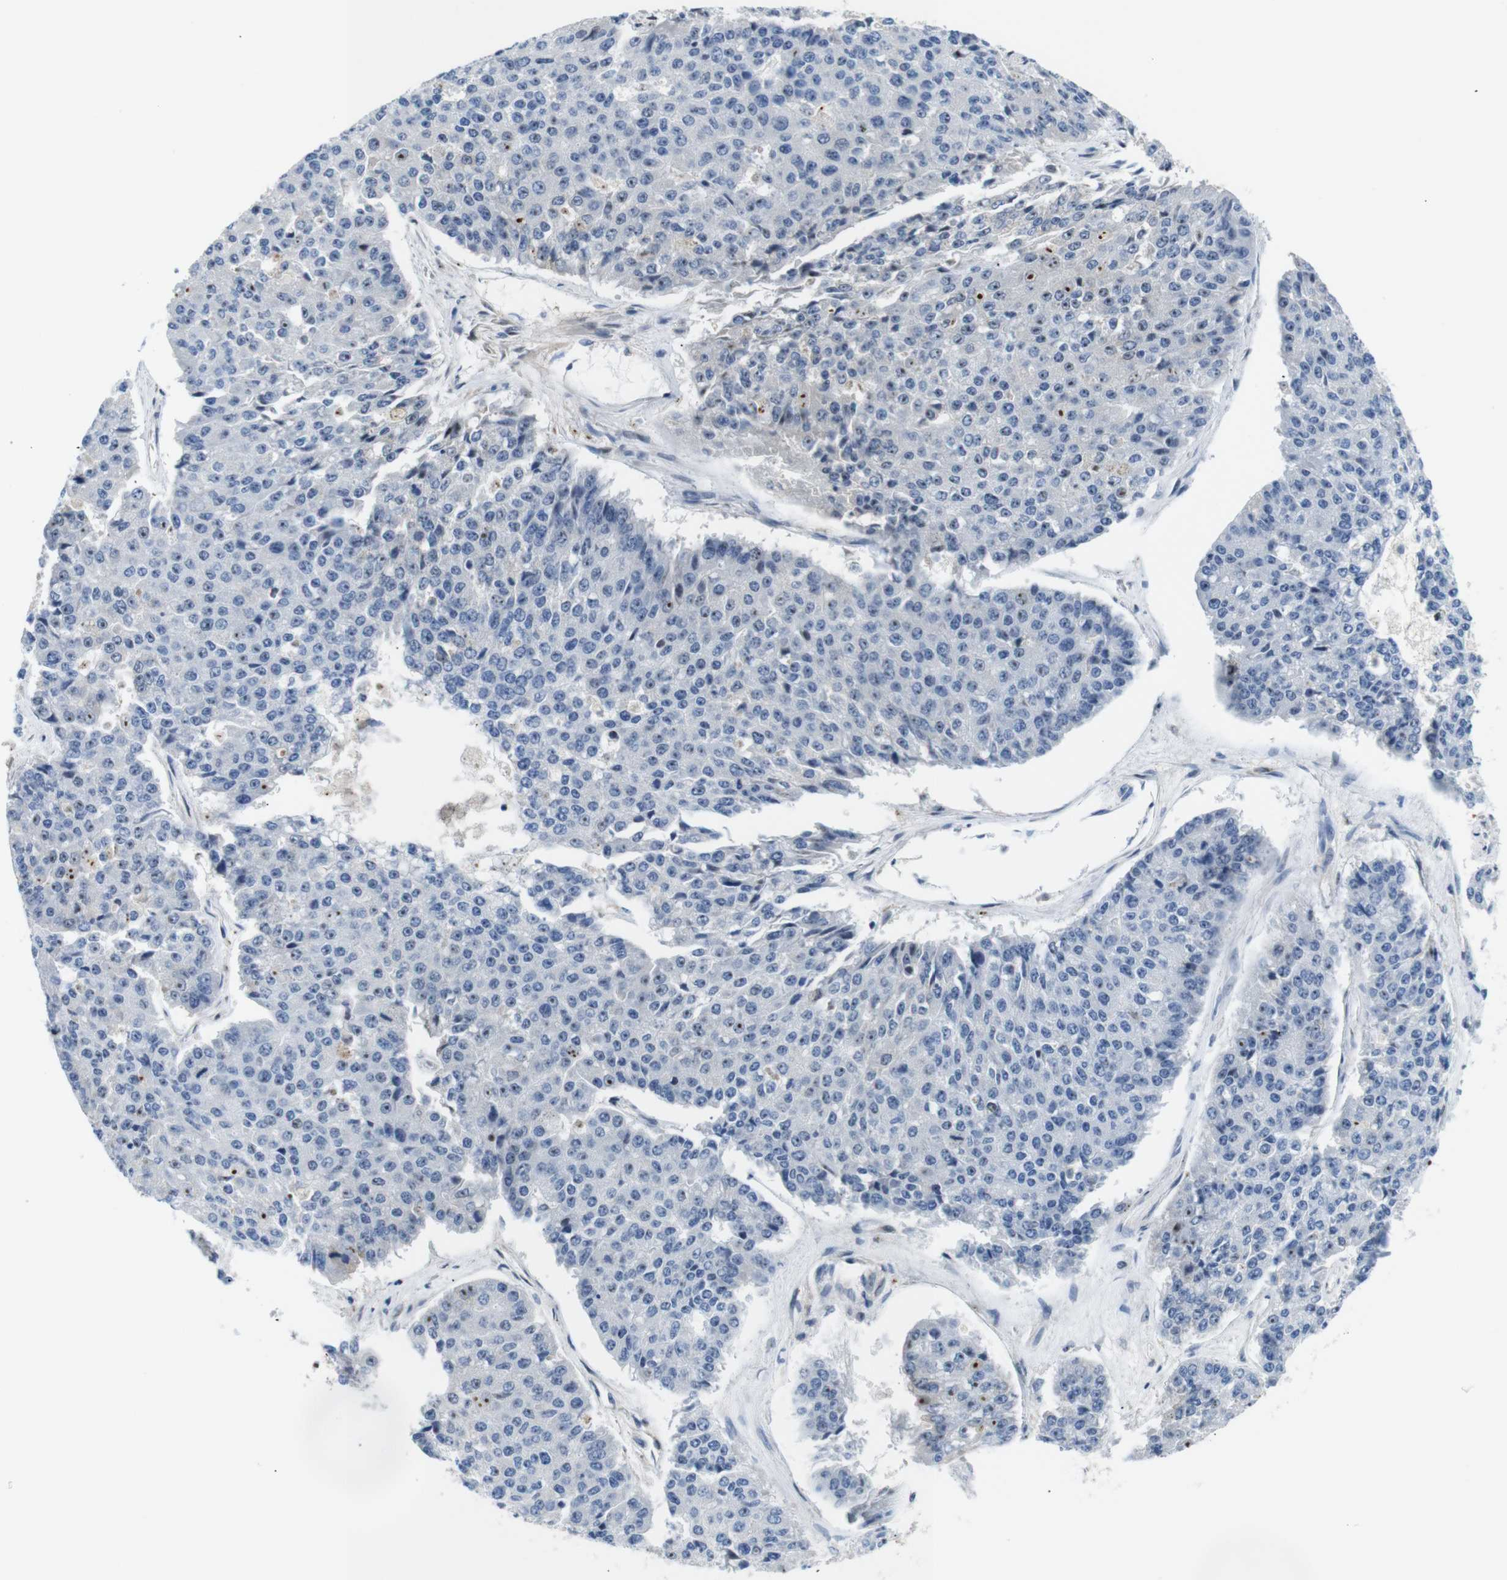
{"staining": {"intensity": "moderate", "quantity": "<25%", "location": "nuclear"}, "tissue": "pancreatic cancer", "cell_type": "Tumor cells", "image_type": "cancer", "snomed": [{"axis": "morphology", "description": "Adenocarcinoma, NOS"}, {"axis": "topography", "description": "Pancreas"}], "caption": "Protein staining by immunohistochemistry displays moderate nuclear expression in approximately <25% of tumor cells in pancreatic cancer. (Brightfield microscopy of DAB IHC at high magnification).", "gene": "PARN", "patient": {"sex": "male", "age": 50}}